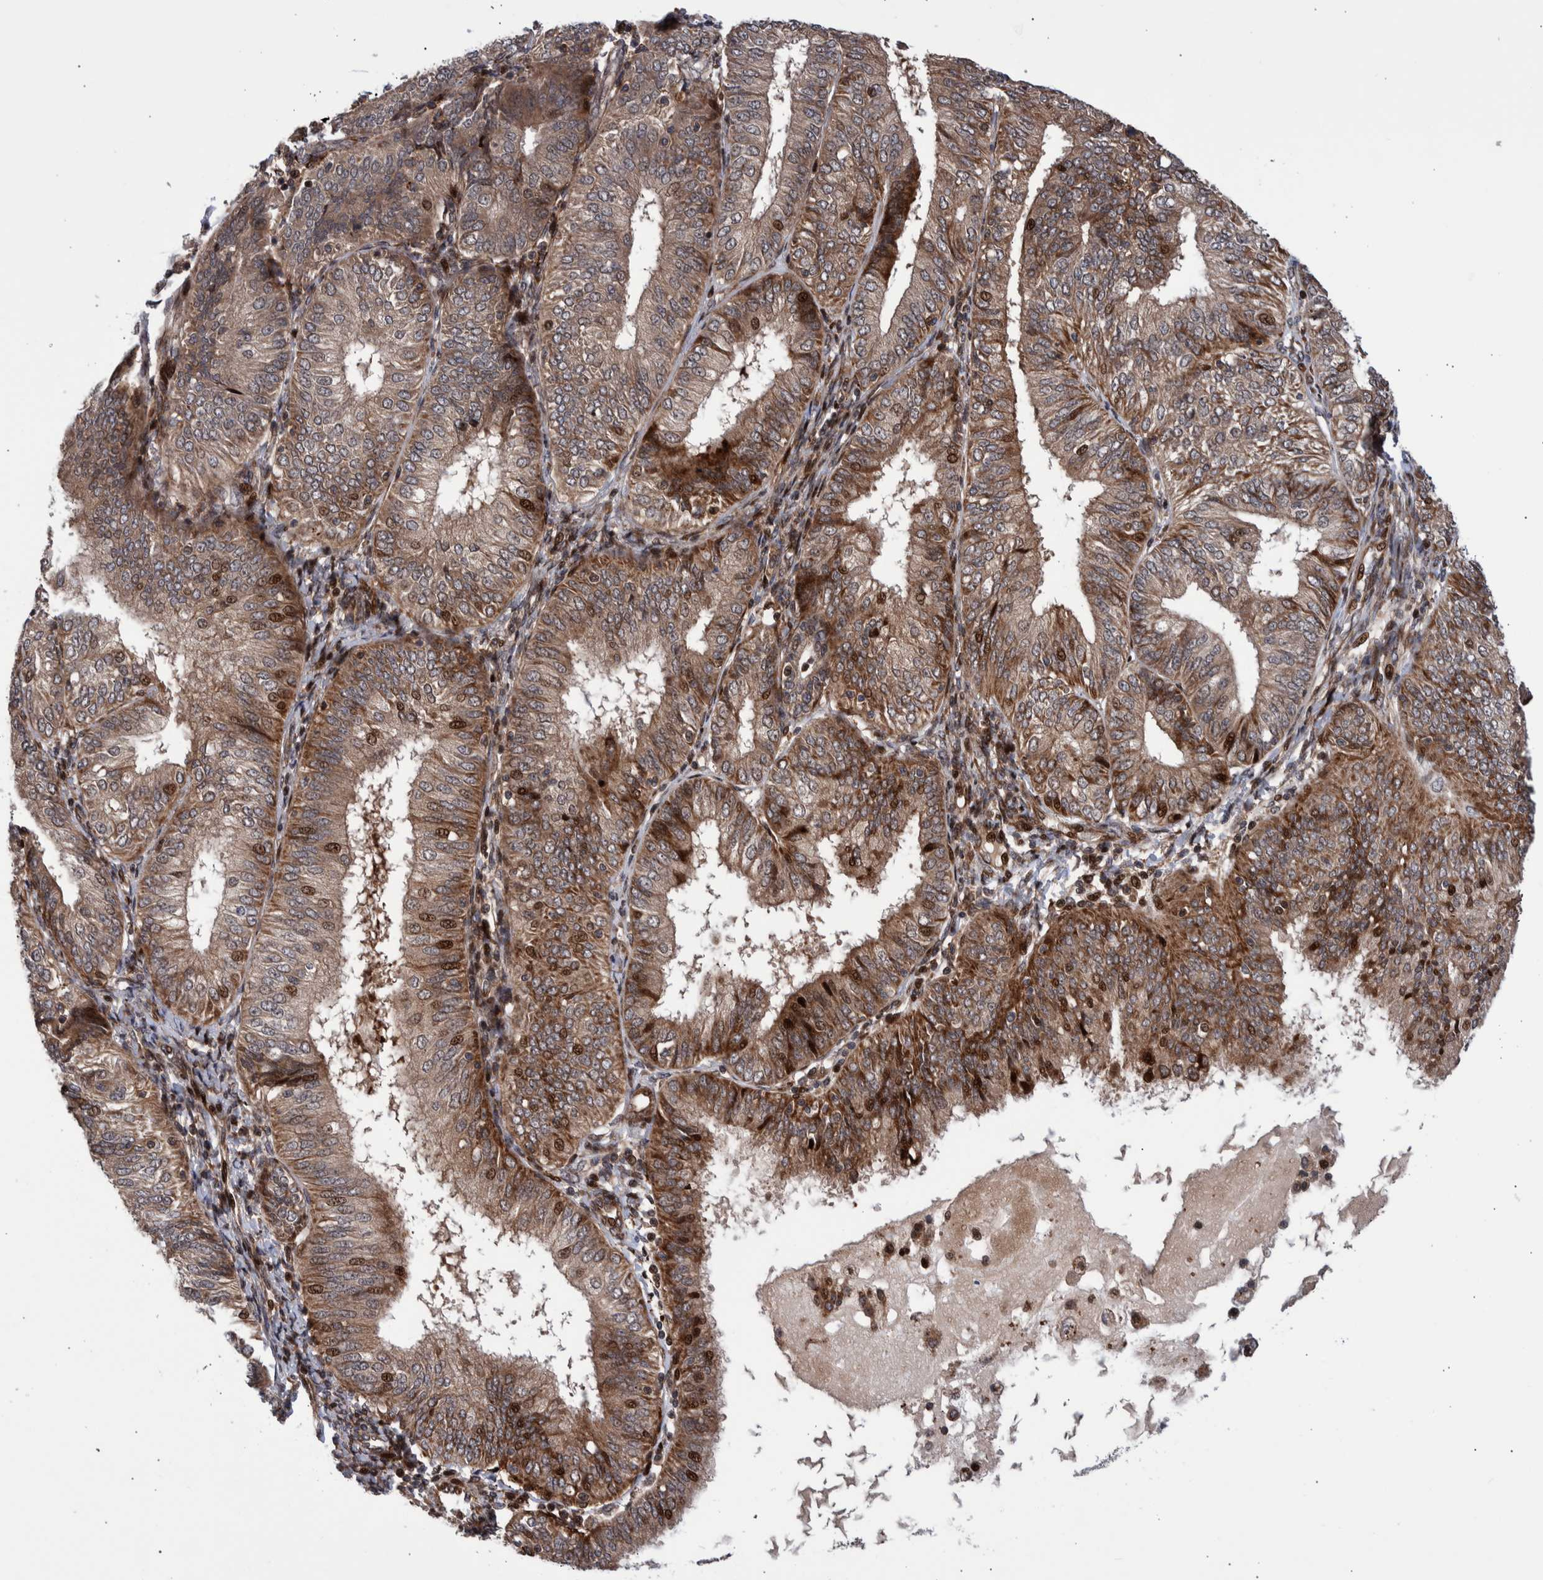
{"staining": {"intensity": "moderate", "quantity": ">75%", "location": "cytoplasmic/membranous,nuclear"}, "tissue": "endometrial cancer", "cell_type": "Tumor cells", "image_type": "cancer", "snomed": [{"axis": "morphology", "description": "Adenocarcinoma, NOS"}, {"axis": "topography", "description": "Endometrium"}], "caption": "This is a histology image of immunohistochemistry staining of endometrial cancer (adenocarcinoma), which shows moderate positivity in the cytoplasmic/membranous and nuclear of tumor cells.", "gene": "SHISA6", "patient": {"sex": "female", "age": 58}}